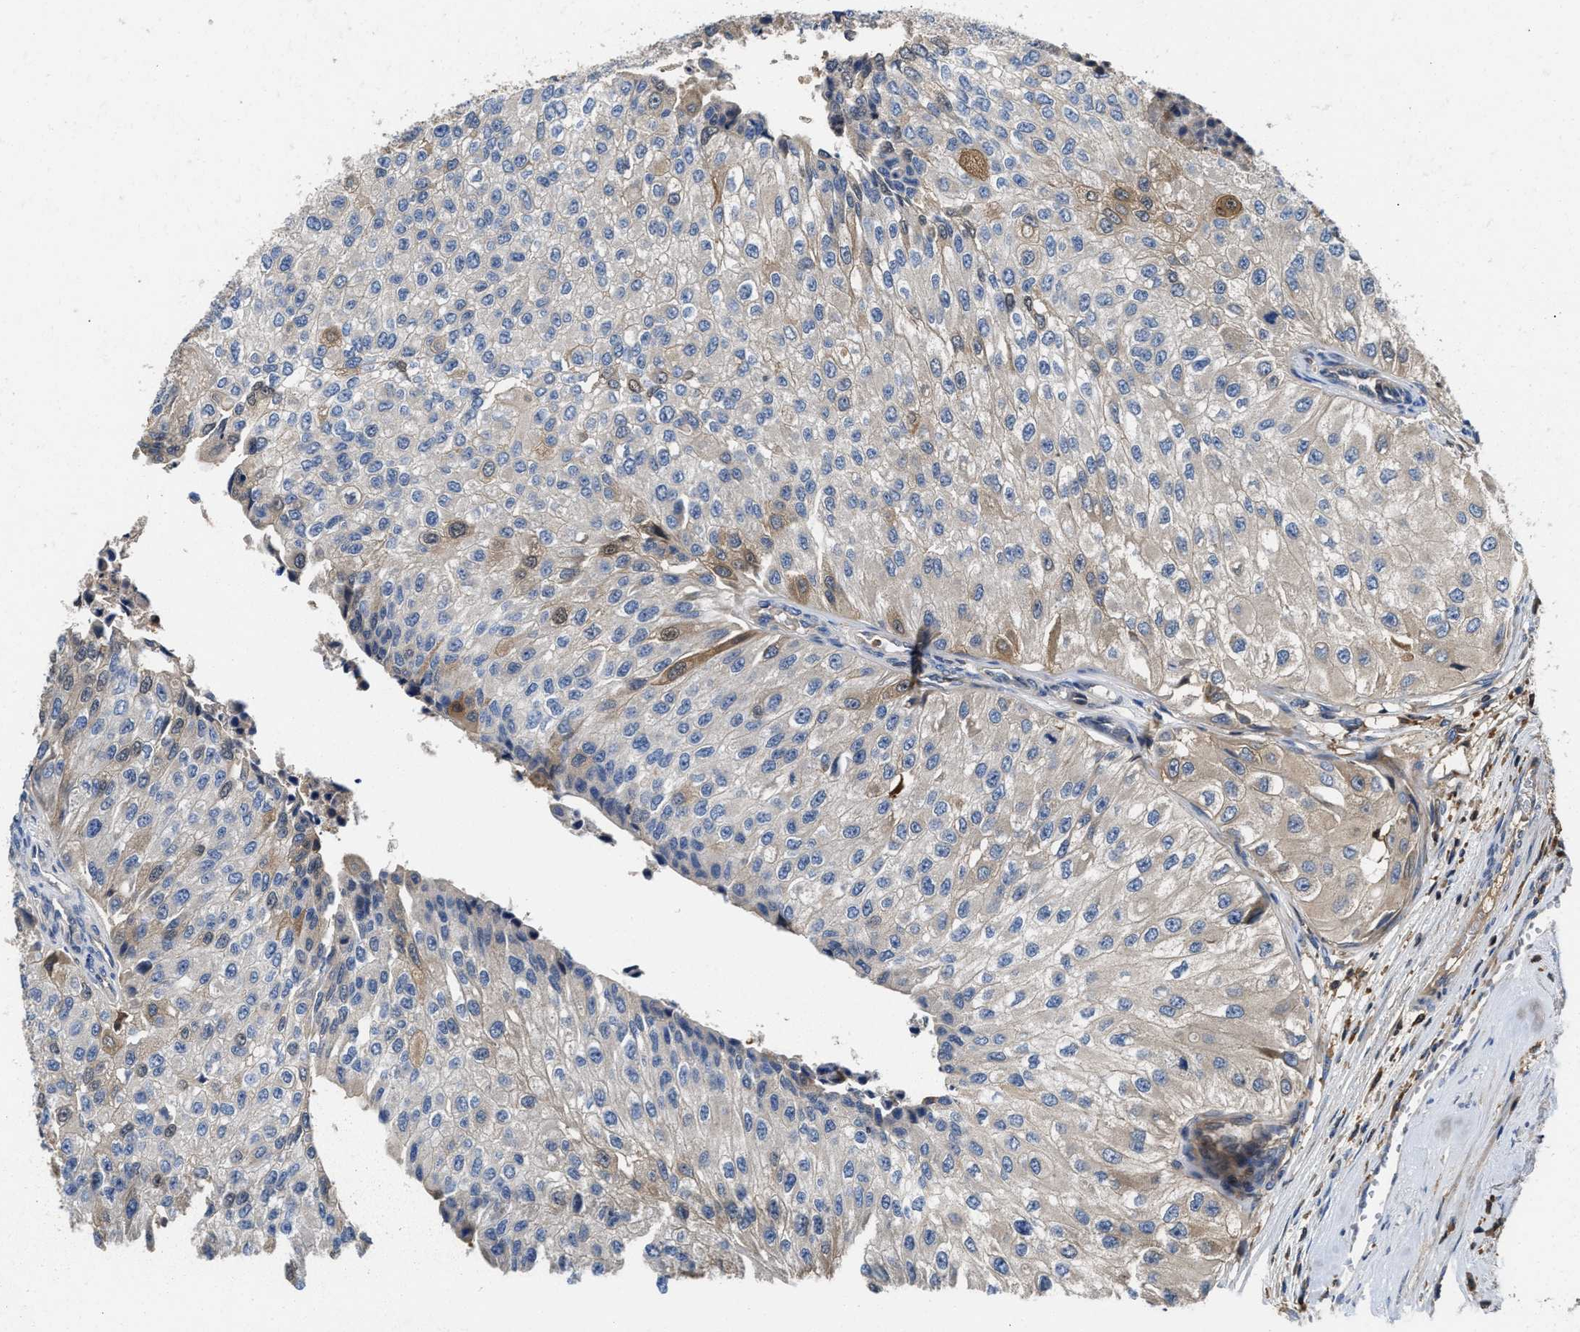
{"staining": {"intensity": "weak", "quantity": "<25%", "location": "cytoplasmic/membranous"}, "tissue": "urothelial cancer", "cell_type": "Tumor cells", "image_type": "cancer", "snomed": [{"axis": "morphology", "description": "Urothelial carcinoma, High grade"}, {"axis": "topography", "description": "Kidney"}, {"axis": "topography", "description": "Urinary bladder"}], "caption": "There is no significant staining in tumor cells of urothelial cancer.", "gene": "OSTF1", "patient": {"sex": "male", "age": 77}}